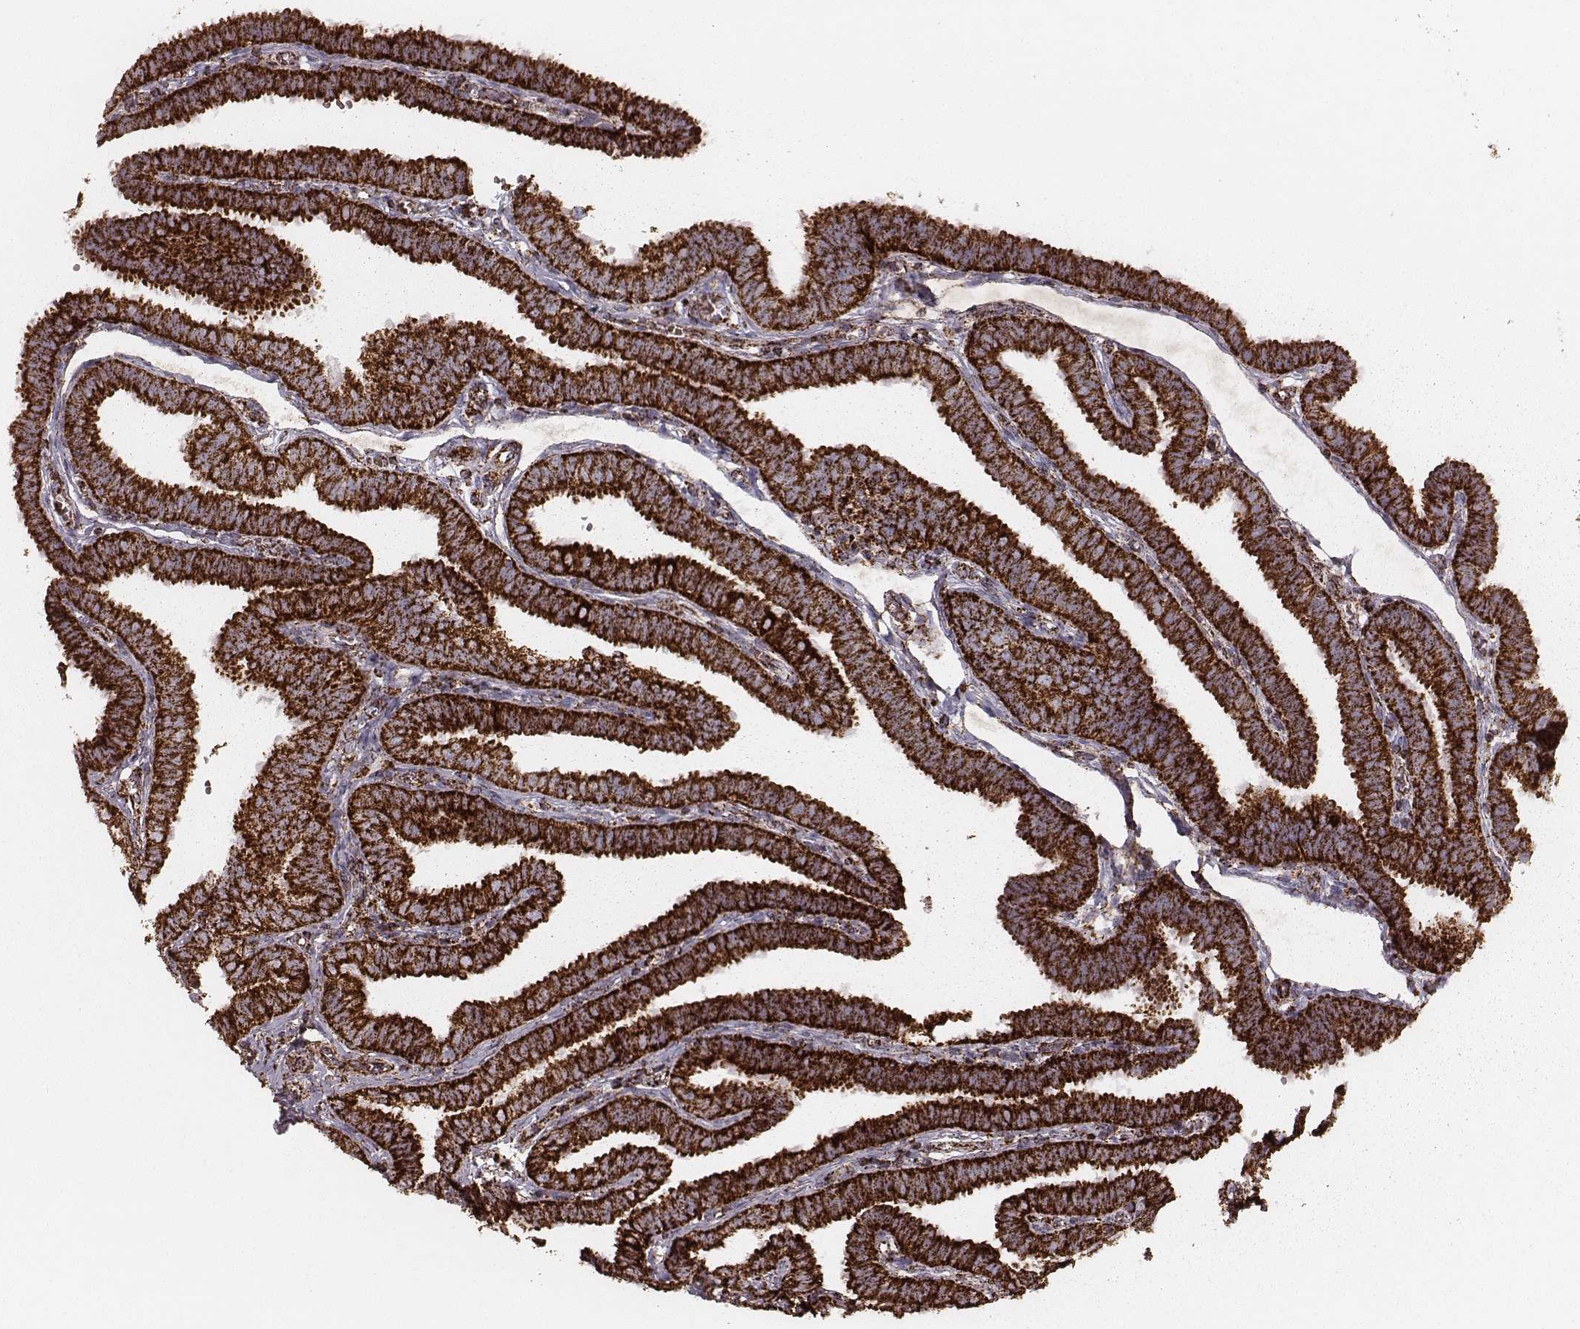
{"staining": {"intensity": "strong", "quantity": ">75%", "location": "cytoplasmic/membranous"}, "tissue": "fallopian tube", "cell_type": "Glandular cells", "image_type": "normal", "snomed": [{"axis": "morphology", "description": "Normal tissue, NOS"}, {"axis": "topography", "description": "Fallopian tube"}], "caption": "High-power microscopy captured an IHC histopathology image of normal fallopian tube, revealing strong cytoplasmic/membranous positivity in about >75% of glandular cells.", "gene": "TUFM", "patient": {"sex": "female", "age": 25}}